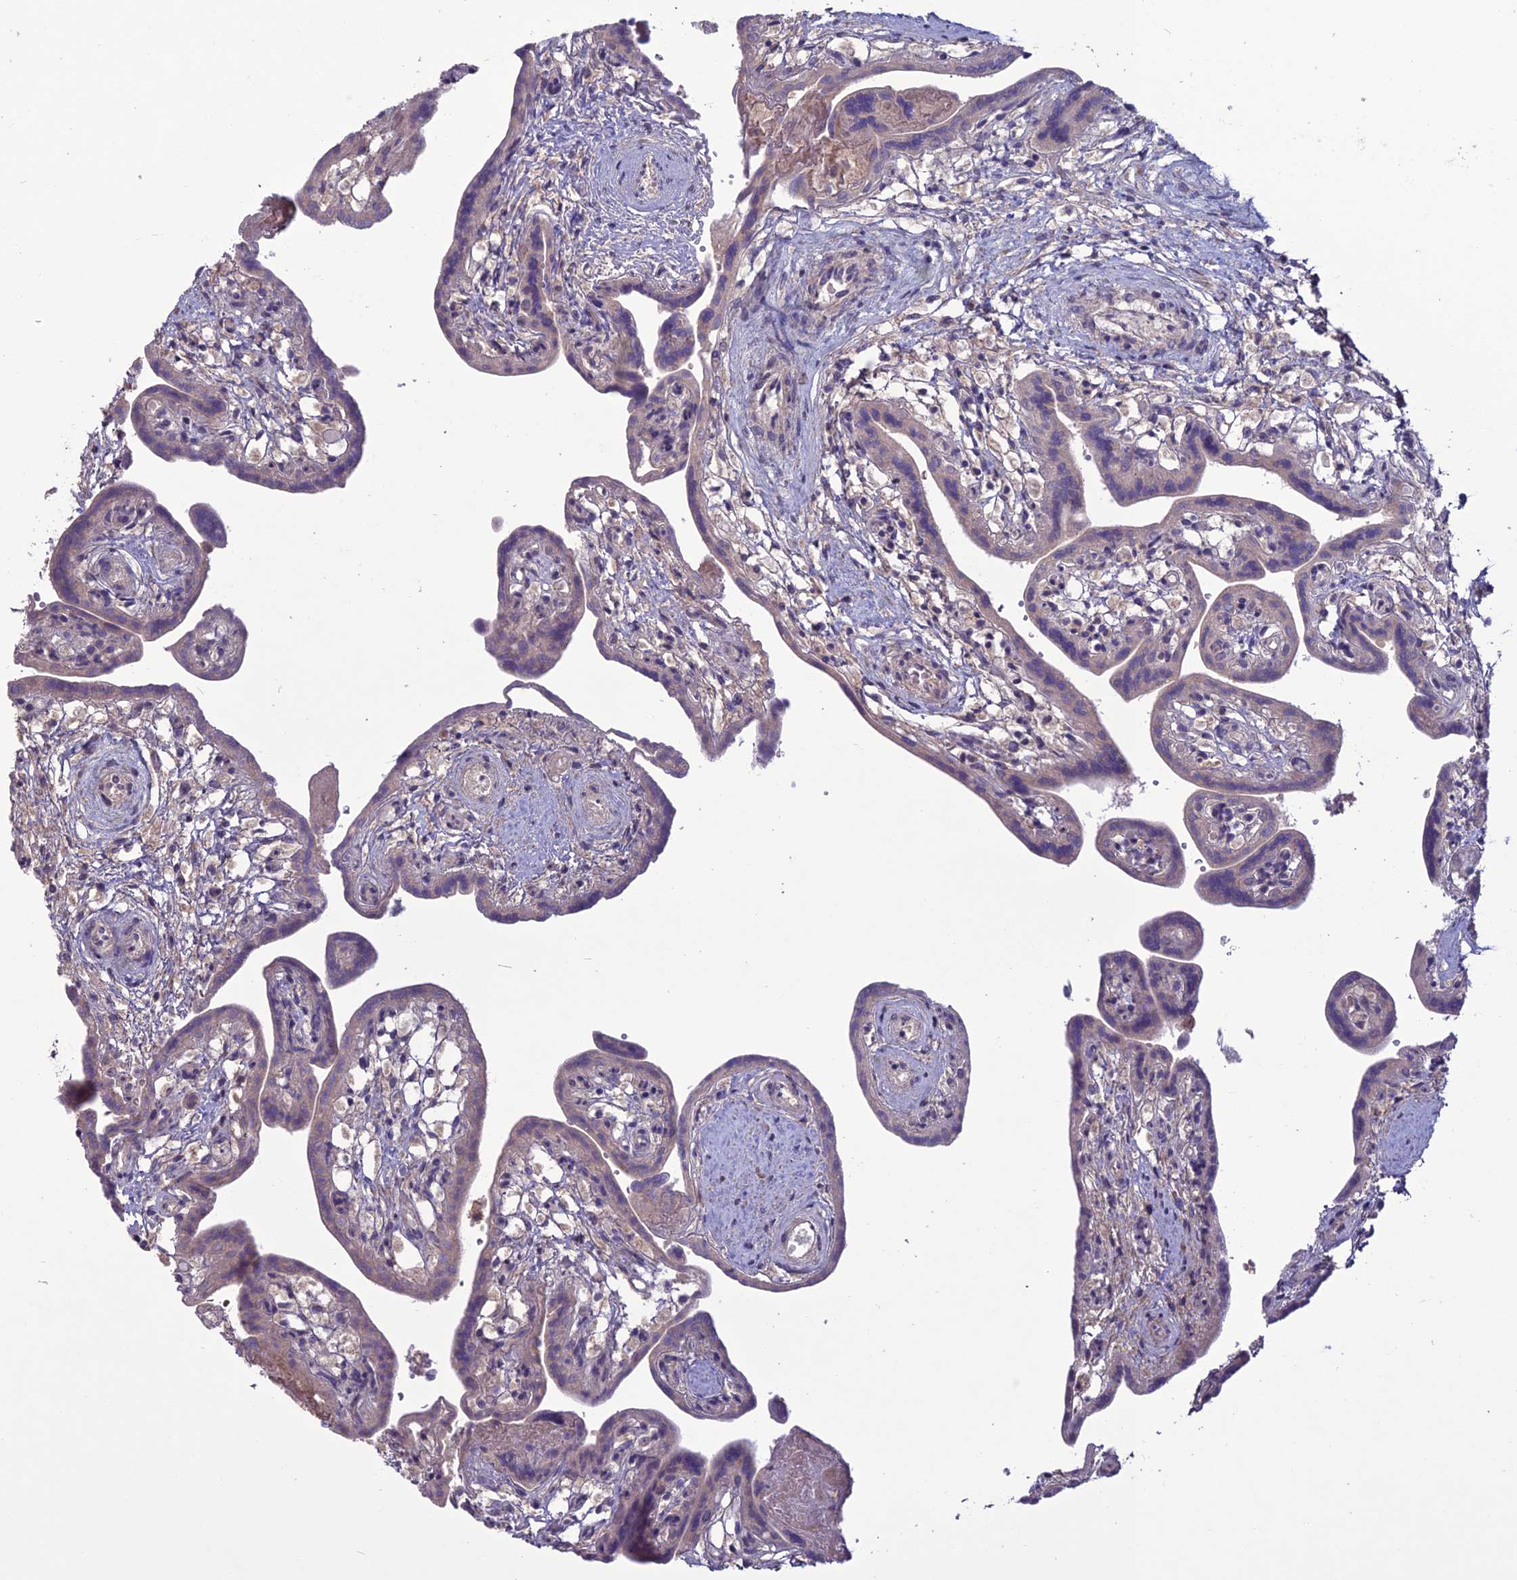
{"staining": {"intensity": "weak", "quantity": "25%-75%", "location": "cytoplasmic/membranous"}, "tissue": "placenta", "cell_type": "Trophoblastic cells", "image_type": "normal", "snomed": [{"axis": "morphology", "description": "Normal tissue, NOS"}, {"axis": "topography", "description": "Placenta"}], "caption": "The micrograph demonstrates staining of benign placenta, revealing weak cytoplasmic/membranous protein expression (brown color) within trophoblastic cells. Nuclei are stained in blue.", "gene": "C2orf76", "patient": {"sex": "female", "age": 37}}